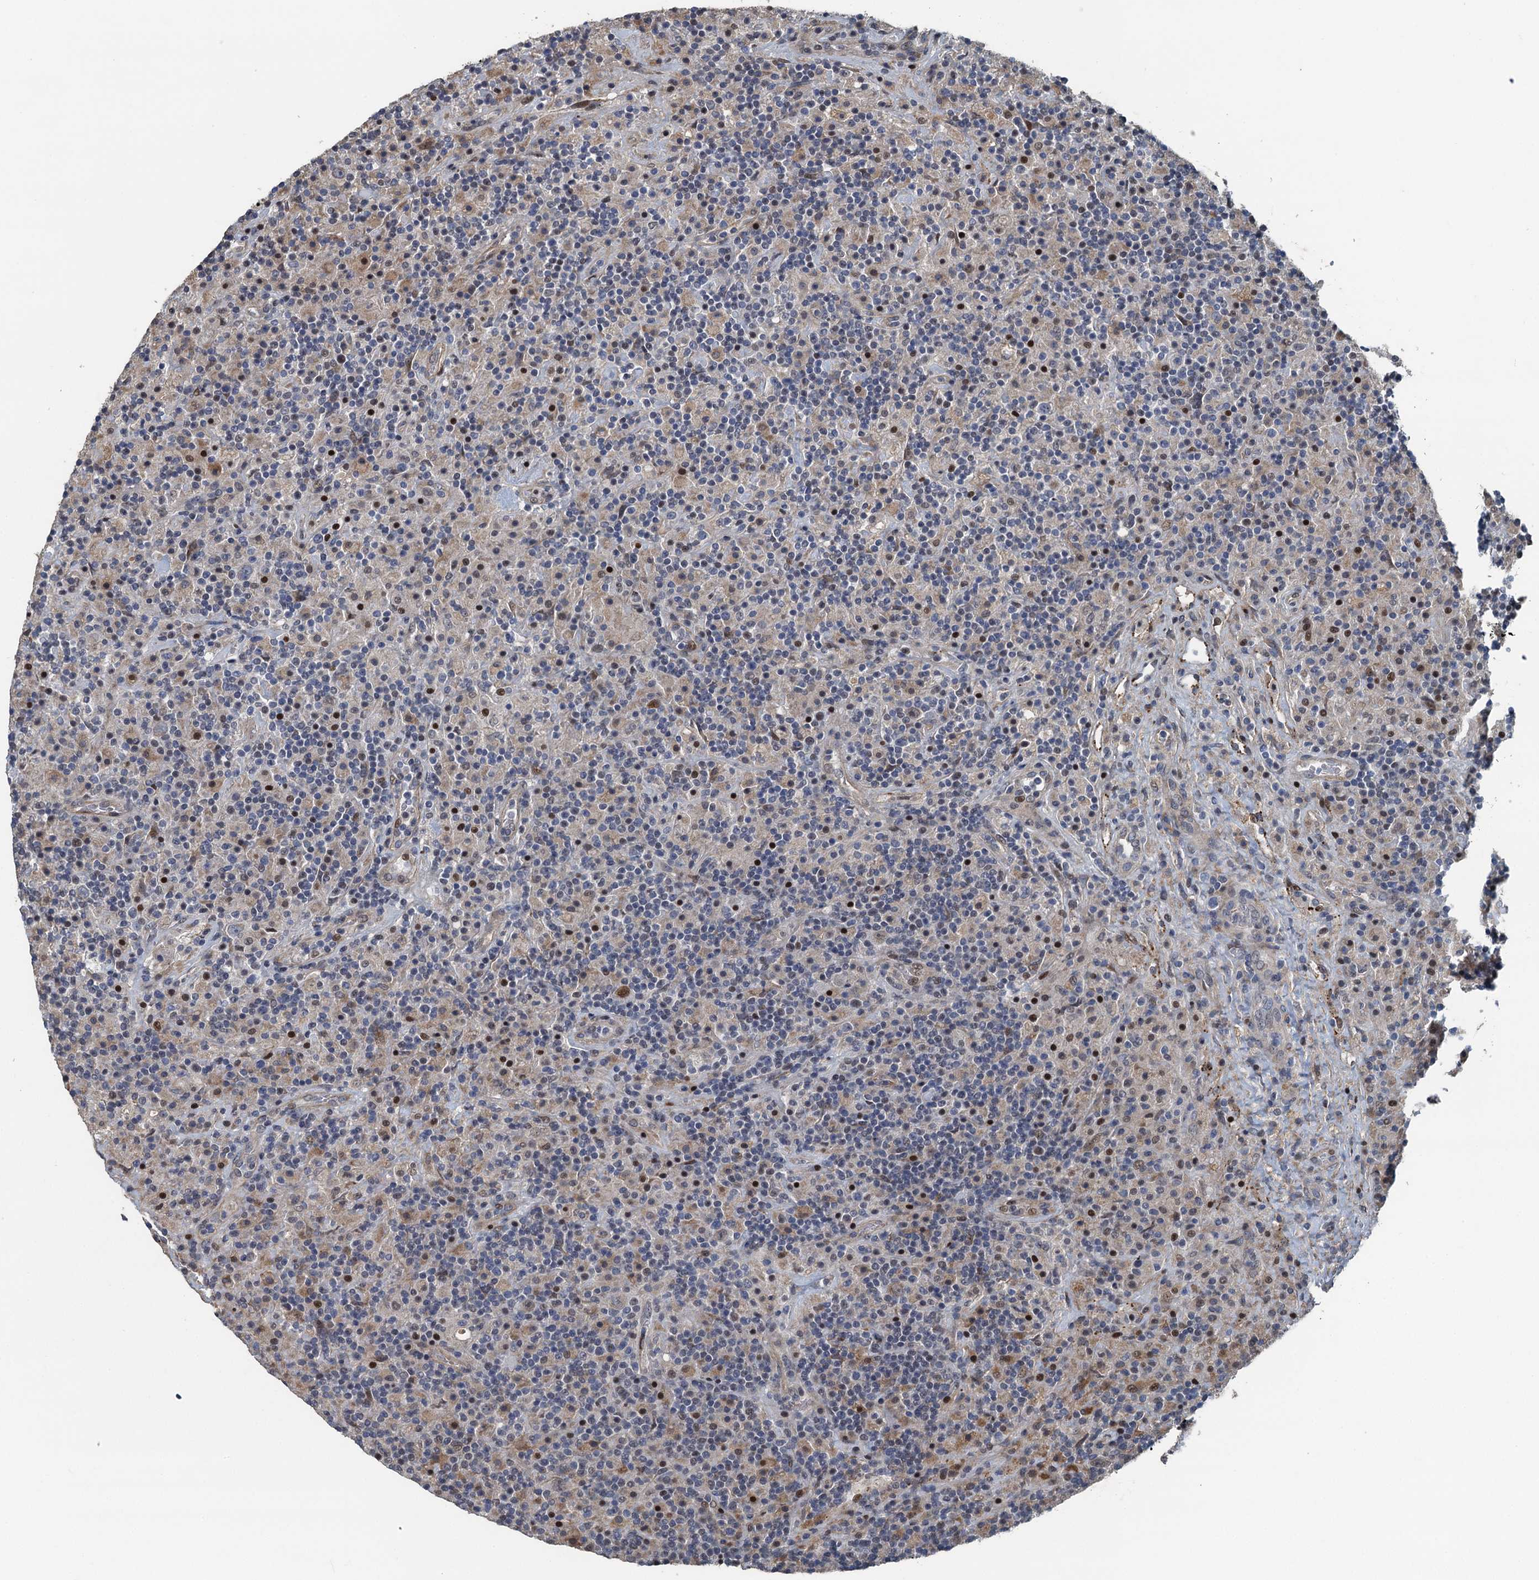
{"staining": {"intensity": "weak", "quantity": "25%-75%", "location": "cytoplasmic/membranous"}, "tissue": "lymphoma", "cell_type": "Tumor cells", "image_type": "cancer", "snomed": [{"axis": "morphology", "description": "Hodgkin's disease, NOS"}, {"axis": "topography", "description": "Lymph node"}], "caption": "Immunohistochemical staining of human Hodgkin's disease shows low levels of weak cytoplasmic/membranous protein expression in about 25%-75% of tumor cells. (brown staining indicates protein expression, while blue staining denotes nuclei).", "gene": "AGRN", "patient": {"sex": "male", "age": 70}}